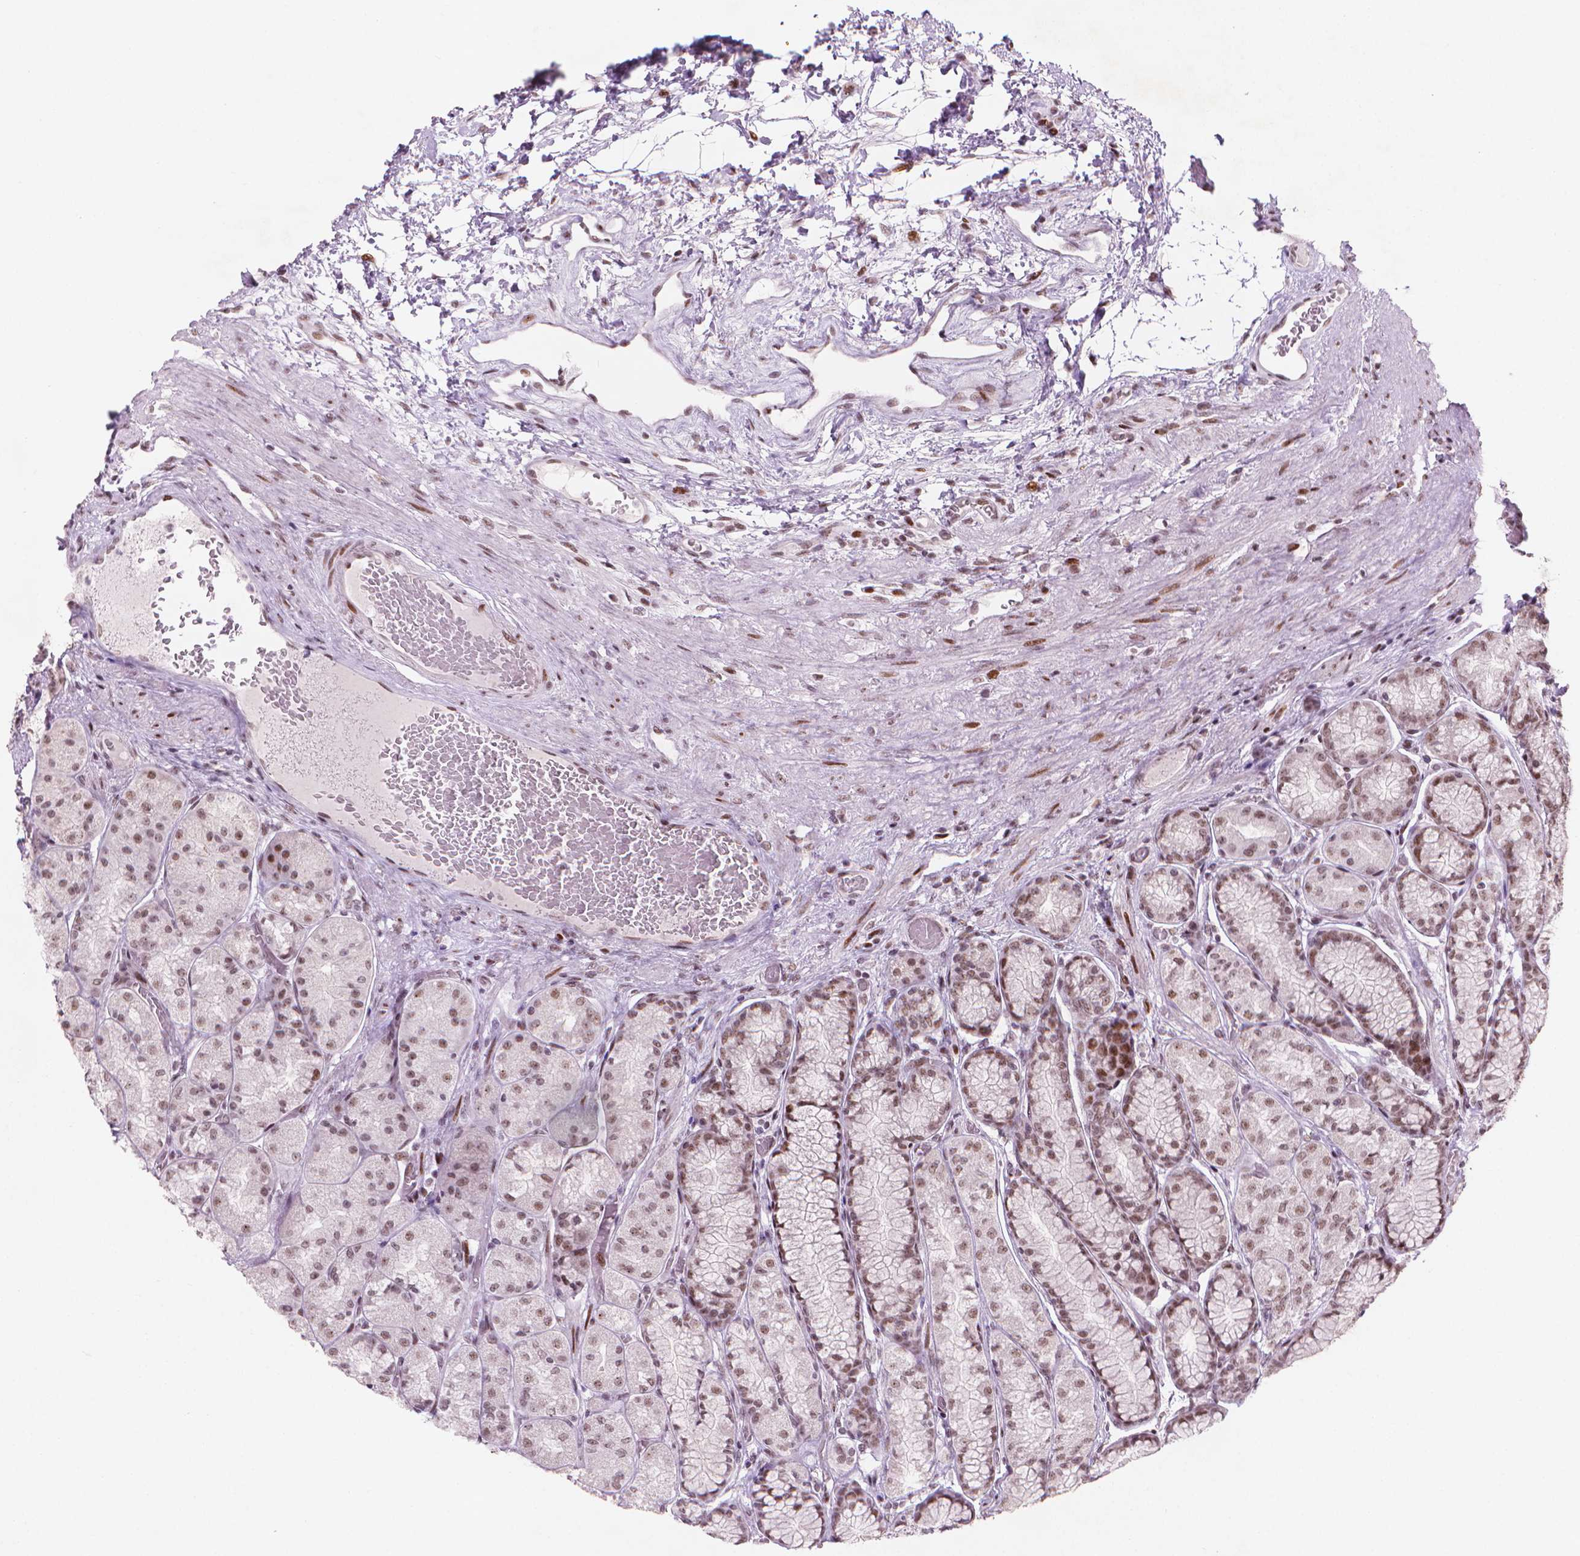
{"staining": {"intensity": "moderate", "quantity": "25%-75%", "location": "nuclear"}, "tissue": "stomach", "cell_type": "Glandular cells", "image_type": "normal", "snomed": [{"axis": "morphology", "description": "Normal tissue, NOS"}, {"axis": "morphology", "description": "Adenocarcinoma, NOS"}, {"axis": "morphology", "description": "Adenocarcinoma, High grade"}, {"axis": "topography", "description": "Stomach, upper"}, {"axis": "topography", "description": "Stomach"}], "caption": "Moderate nuclear staining is appreciated in about 25%-75% of glandular cells in normal stomach. Immunohistochemistry stains the protein of interest in brown and the nuclei are stained blue.", "gene": "HES7", "patient": {"sex": "female", "age": 65}}